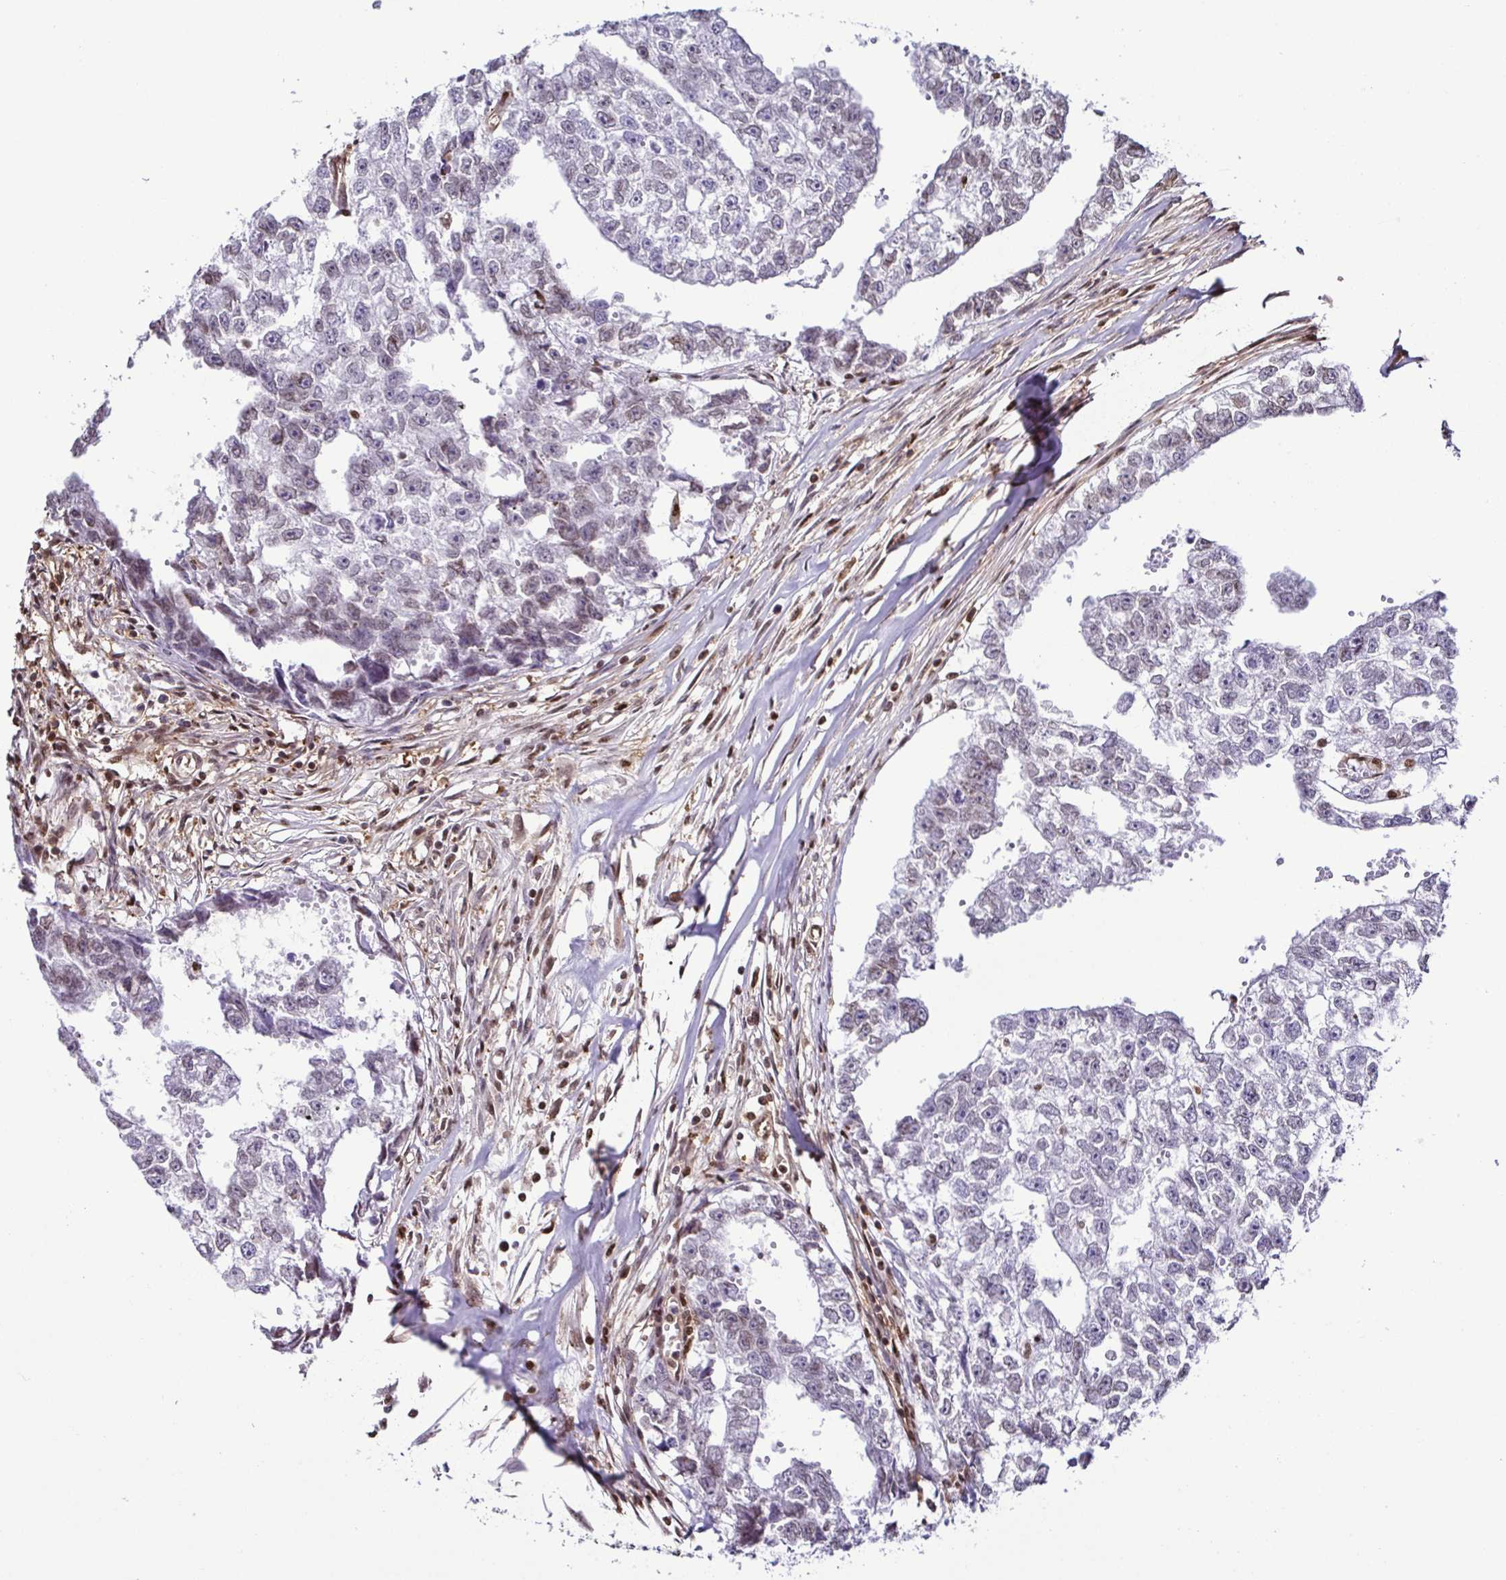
{"staining": {"intensity": "negative", "quantity": "none", "location": "none"}, "tissue": "testis cancer", "cell_type": "Tumor cells", "image_type": "cancer", "snomed": [{"axis": "morphology", "description": "Carcinoma, Embryonal, NOS"}, {"axis": "morphology", "description": "Teratoma, malignant, NOS"}, {"axis": "topography", "description": "Testis"}], "caption": "Testis cancer was stained to show a protein in brown. There is no significant staining in tumor cells. Nuclei are stained in blue.", "gene": "PSMB9", "patient": {"sex": "male", "age": 44}}